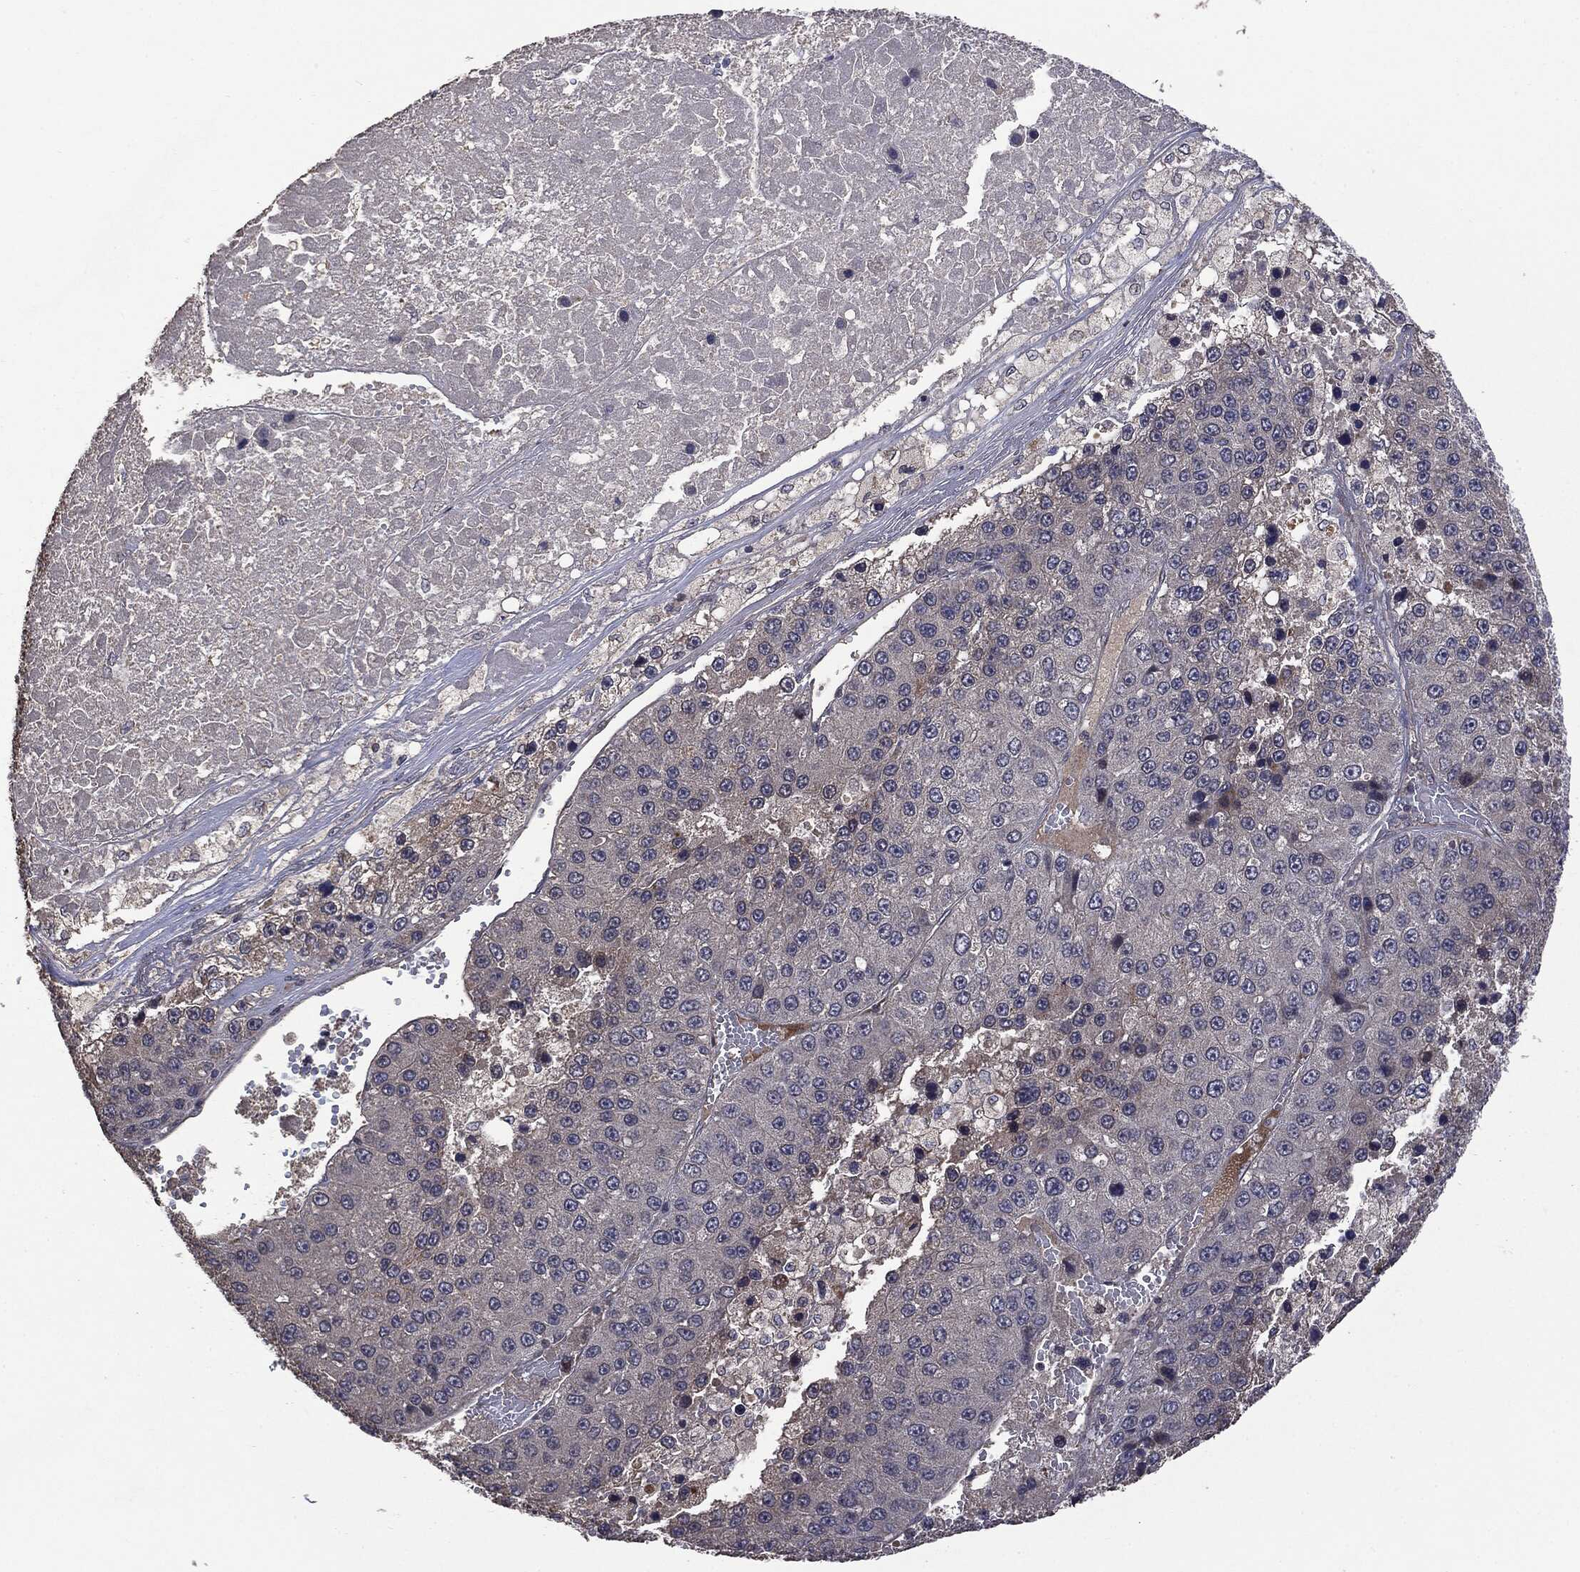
{"staining": {"intensity": "negative", "quantity": "none", "location": "none"}, "tissue": "liver cancer", "cell_type": "Tumor cells", "image_type": "cancer", "snomed": [{"axis": "morphology", "description": "Carcinoma, Hepatocellular, NOS"}, {"axis": "topography", "description": "Liver"}], "caption": "An immunohistochemistry (IHC) photomicrograph of hepatocellular carcinoma (liver) is shown. There is no staining in tumor cells of hepatocellular carcinoma (liver).", "gene": "MTOR", "patient": {"sex": "female", "age": 73}}